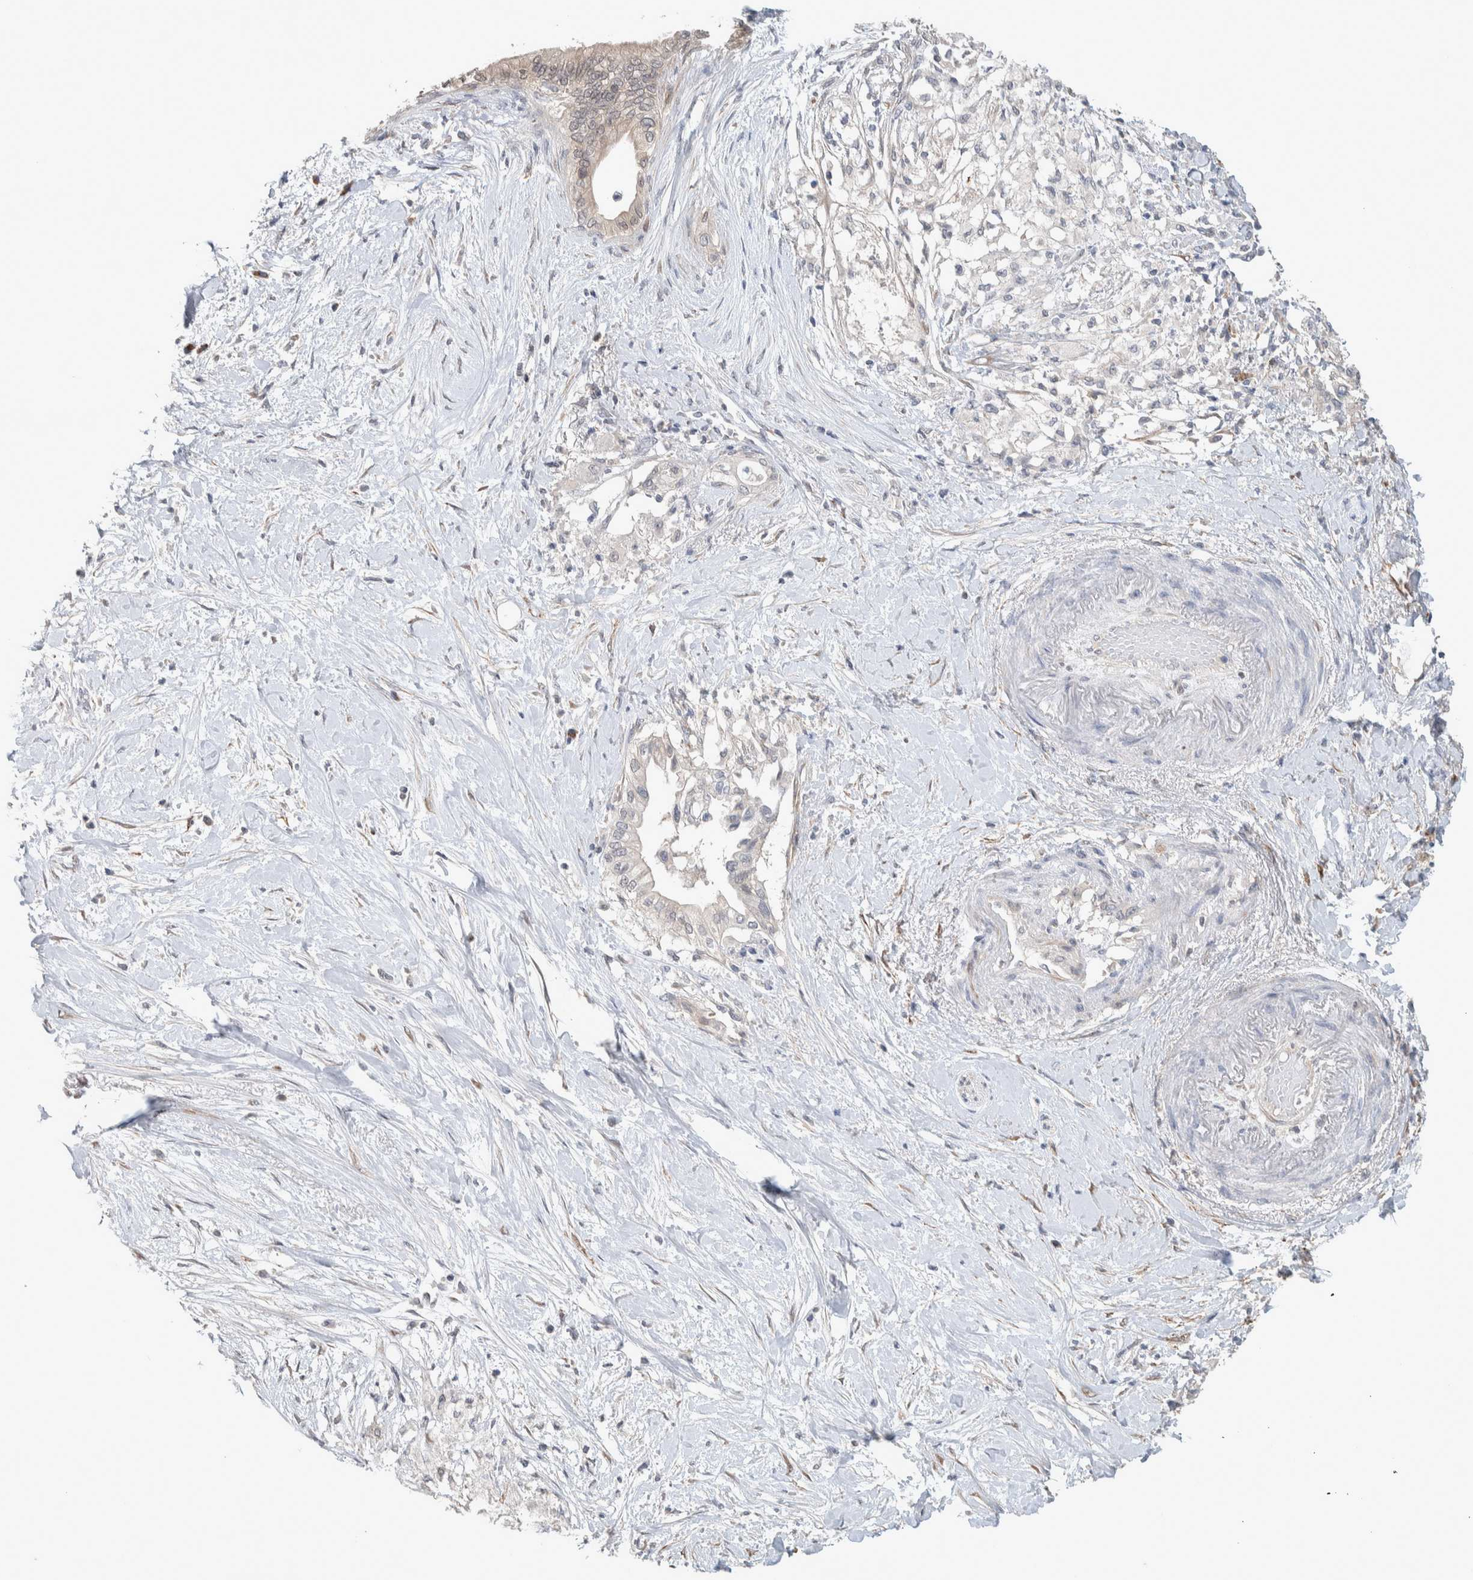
{"staining": {"intensity": "negative", "quantity": "none", "location": "none"}, "tissue": "pancreatic cancer", "cell_type": "Tumor cells", "image_type": "cancer", "snomed": [{"axis": "morphology", "description": "Normal tissue, NOS"}, {"axis": "morphology", "description": "Adenocarcinoma, NOS"}, {"axis": "topography", "description": "Pancreas"}, {"axis": "topography", "description": "Duodenum"}], "caption": "A photomicrograph of pancreatic adenocarcinoma stained for a protein displays no brown staining in tumor cells.", "gene": "DEPTOR", "patient": {"sex": "female", "age": 60}}